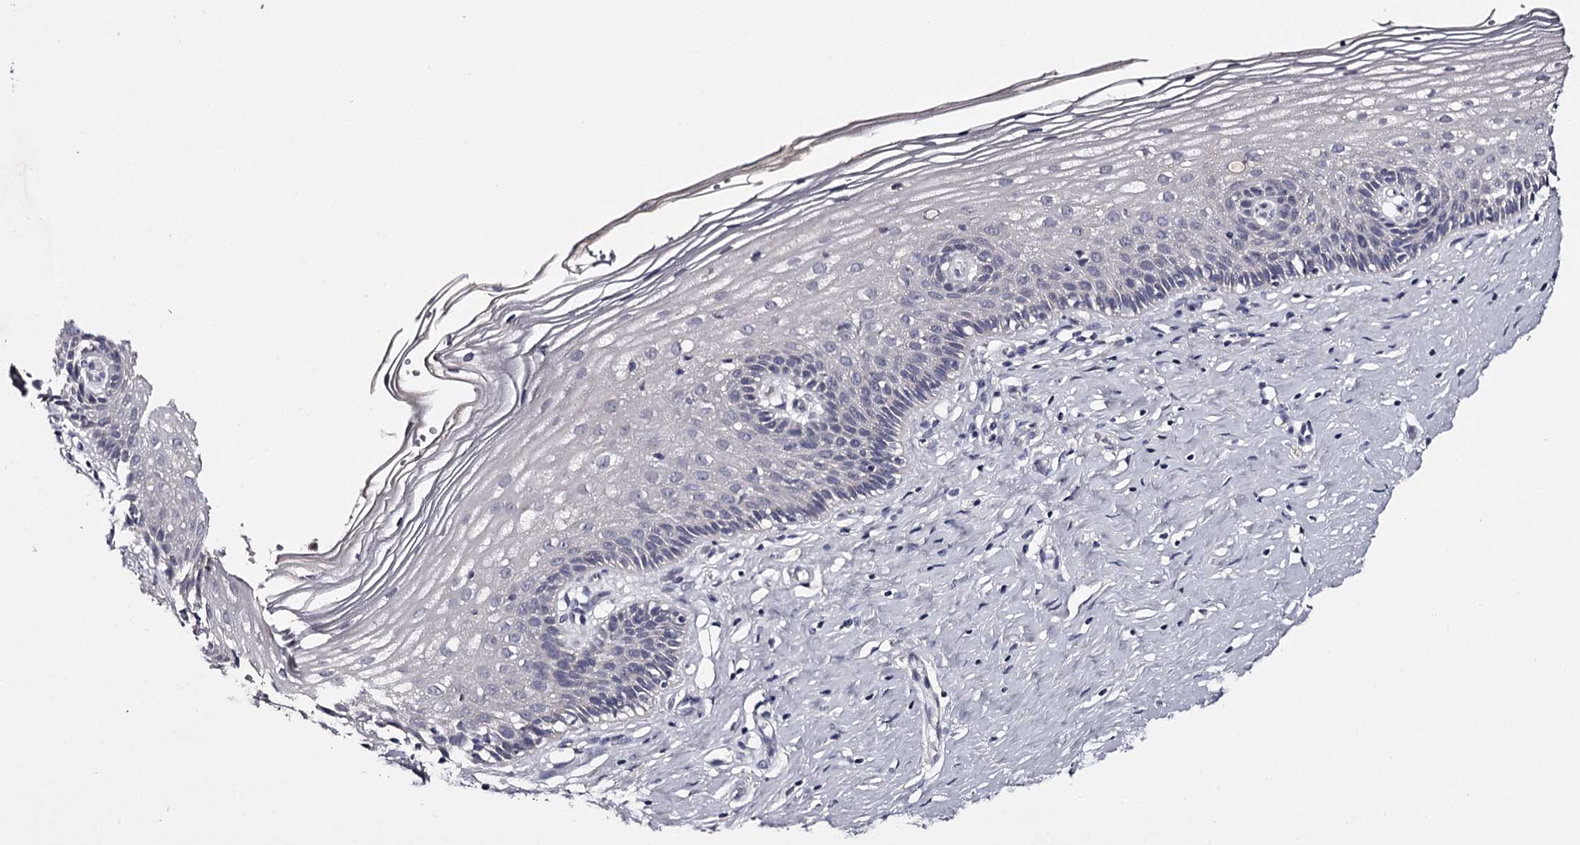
{"staining": {"intensity": "negative", "quantity": "none", "location": "none"}, "tissue": "cervix", "cell_type": "Glandular cells", "image_type": "normal", "snomed": [{"axis": "morphology", "description": "Normal tissue, NOS"}, {"axis": "topography", "description": "Cervix"}], "caption": "This micrograph is of unremarkable cervix stained with immunohistochemistry to label a protein in brown with the nuclei are counter-stained blue. There is no staining in glandular cells.", "gene": "FDXACB1", "patient": {"sex": "female", "age": 33}}